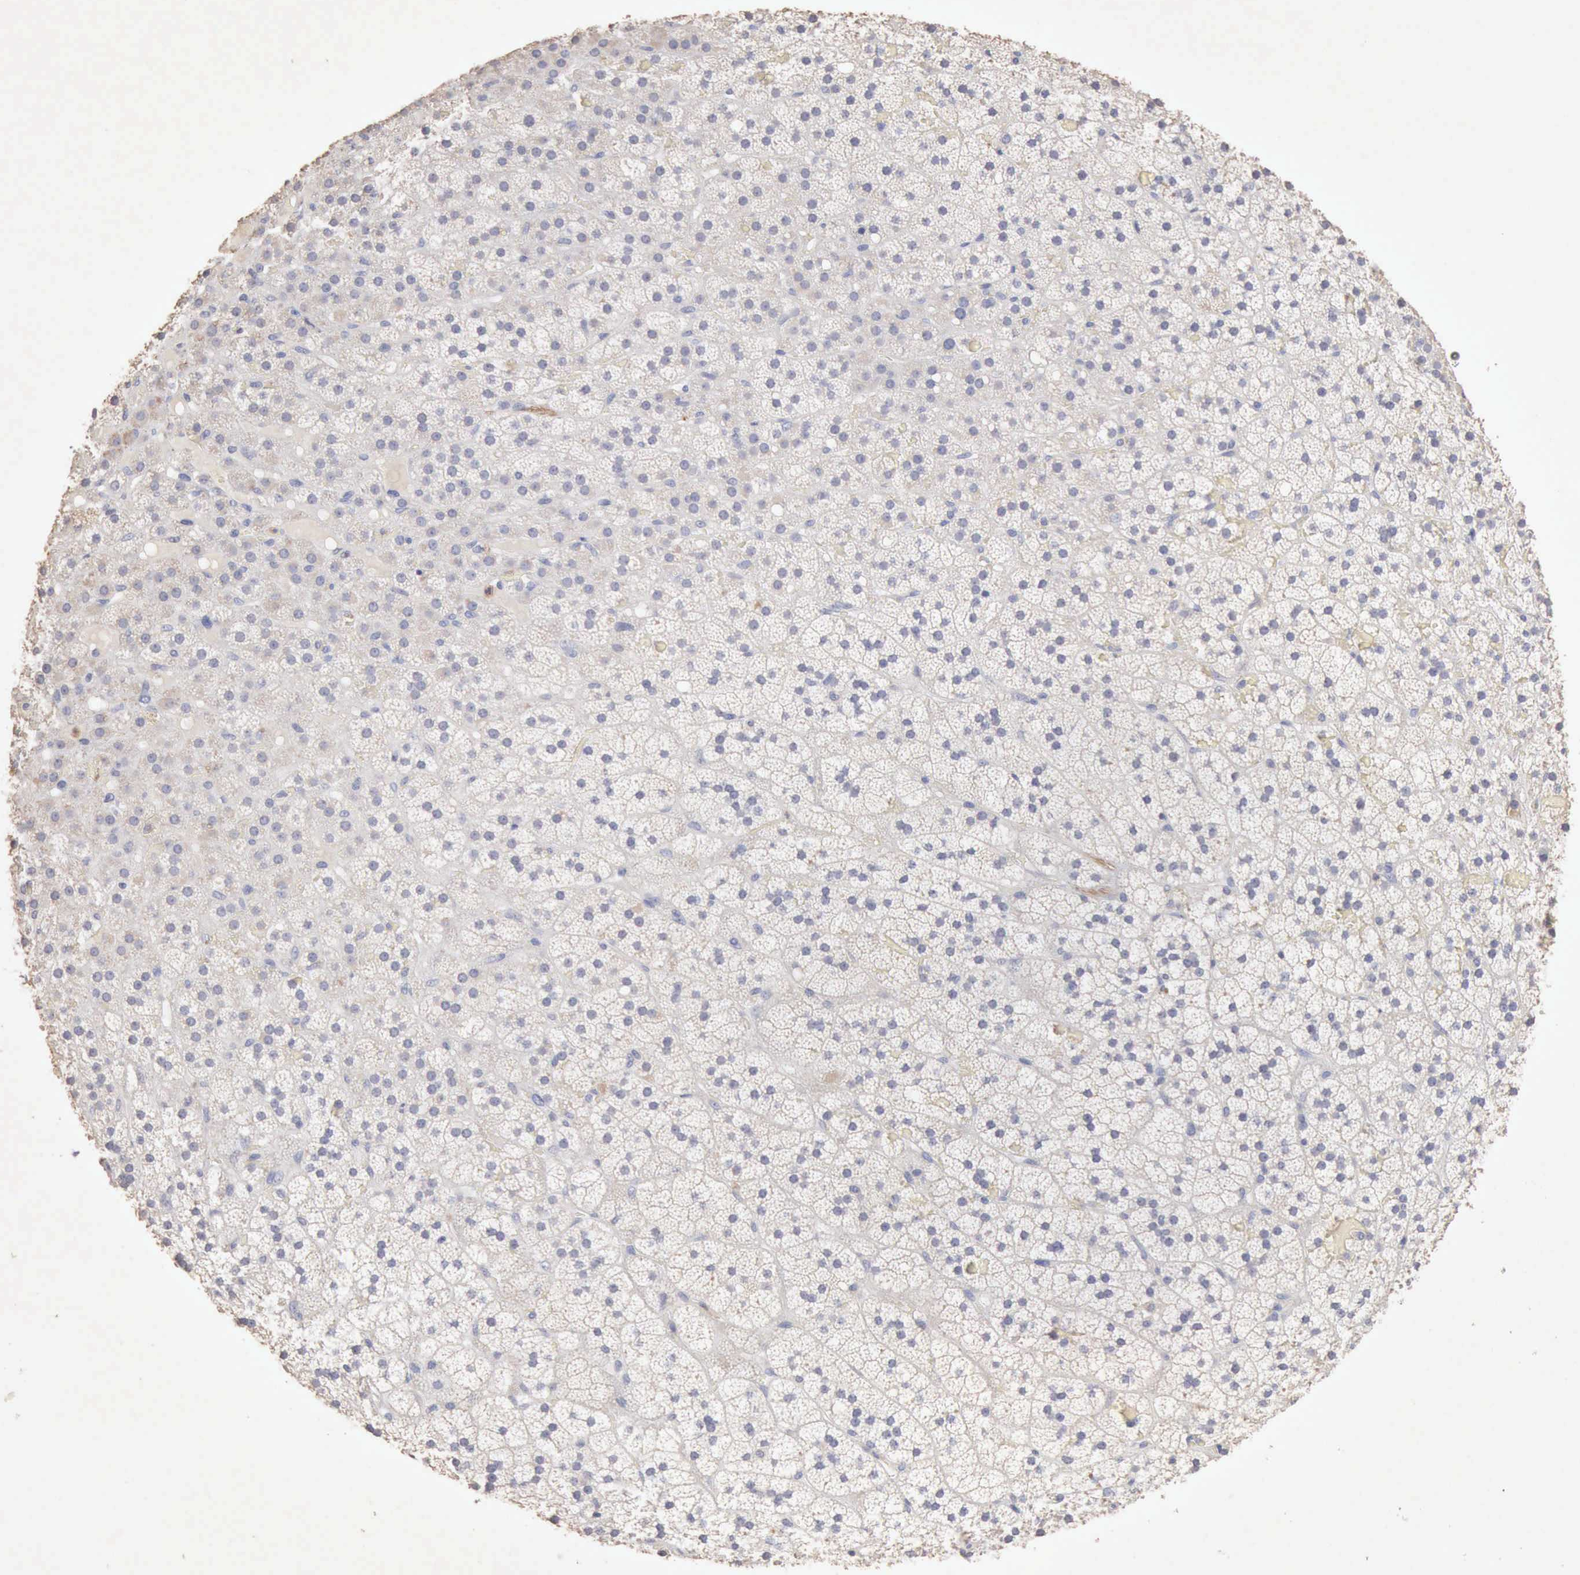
{"staining": {"intensity": "negative", "quantity": "none", "location": "none"}, "tissue": "adrenal gland", "cell_type": "Glandular cells", "image_type": "normal", "snomed": [{"axis": "morphology", "description": "Normal tissue, NOS"}, {"axis": "topography", "description": "Adrenal gland"}], "caption": "An immunohistochemistry (IHC) image of benign adrenal gland is shown. There is no staining in glandular cells of adrenal gland. Brightfield microscopy of immunohistochemistry (IHC) stained with DAB (3,3'-diaminobenzidine) (brown) and hematoxylin (blue), captured at high magnification.", "gene": "KRT6B", "patient": {"sex": "male", "age": 35}}